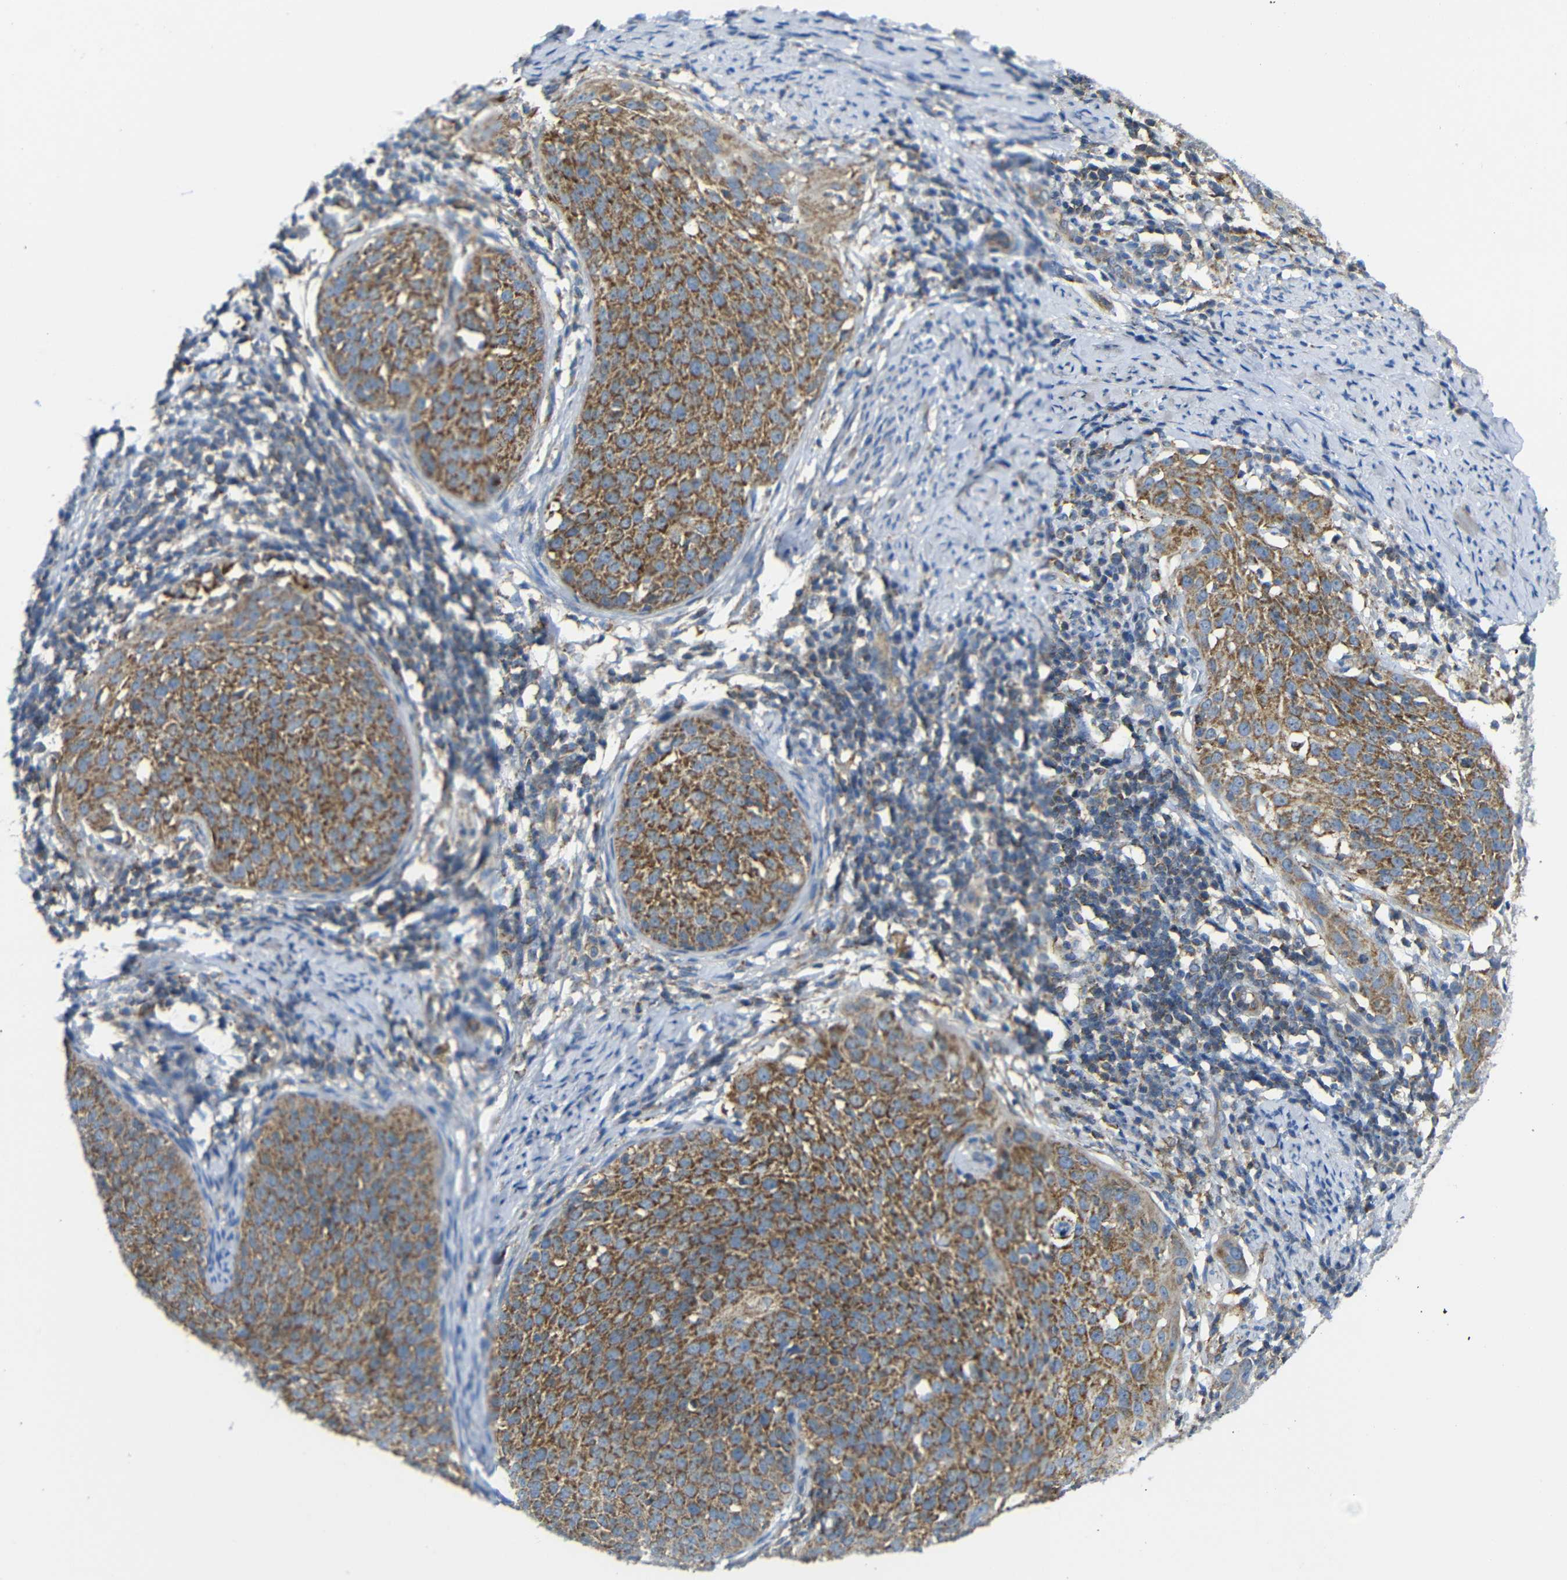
{"staining": {"intensity": "moderate", "quantity": ">75%", "location": "cytoplasmic/membranous"}, "tissue": "cervical cancer", "cell_type": "Tumor cells", "image_type": "cancer", "snomed": [{"axis": "morphology", "description": "Squamous cell carcinoma, NOS"}, {"axis": "topography", "description": "Cervix"}], "caption": "High-magnification brightfield microscopy of cervical squamous cell carcinoma stained with DAB (brown) and counterstained with hematoxylin (blue). tumor cells exhibit moderate cytoplasmic/membranous staining is present in approximately>75% of cells. (Stains: DAB (3,3'-diaminobenzidine) in brown, nuclei in blue, Microscopy: brightfield microscopy at high magnification).", "gene": "PDCD1LG2", "patient": {"sex": "female", "age": 51}}